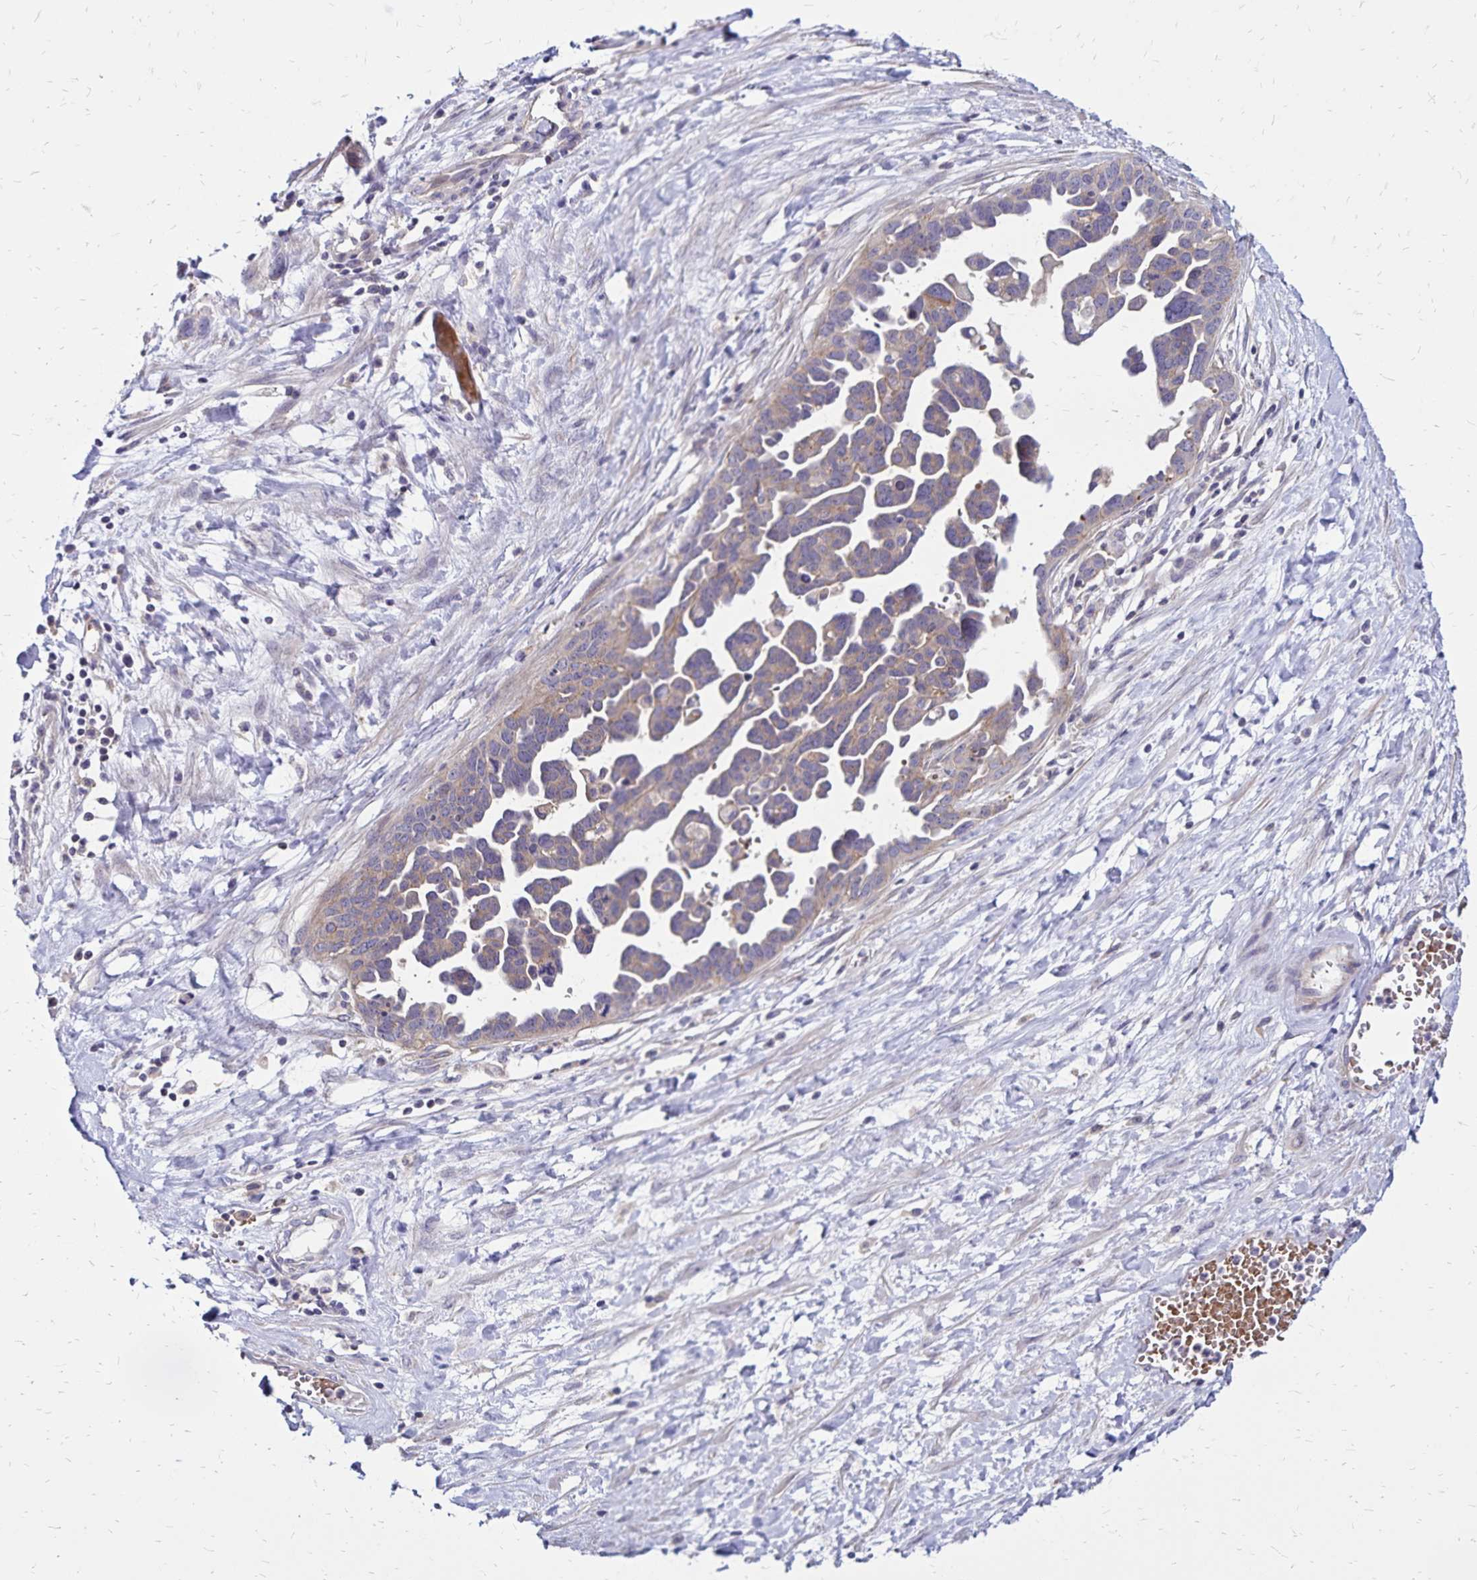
{"staining": {"intensity": "weak", "quantity": ">75%", "location": "cytoplasmic/membranous"}, "tissue": "ovarian cancer", "cell_type": "Tumor cells", "image_type": "cancer", "snomed": [{"axis": "morphology", "description": "Cystadenocarcinoma, serous, NOS"}, {"axis": "topography", "description": "Ovary"}], "caption": "Weak cytoplasmic/membranous protein positivity is appreciated in approximately >75% of tumor cells in serous cystadenocarcinoma (ovarian). (DAB = brown stain, brightfield microscopy at high magnification).", "gene": "FSD1", "patient": {"sex": "female", "age": 54}}